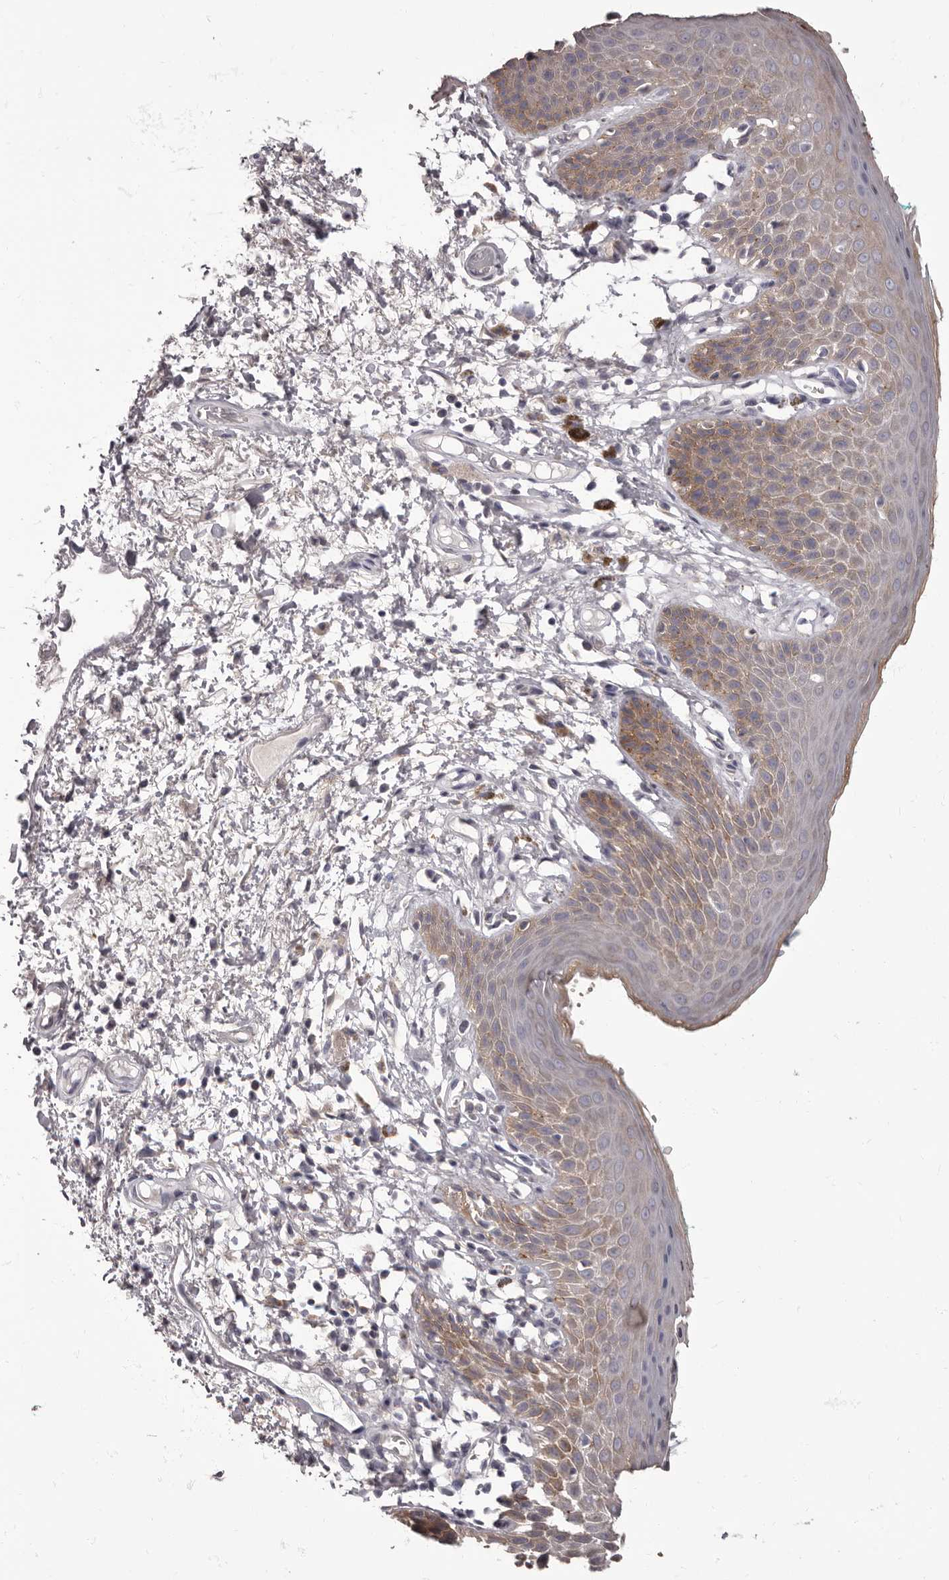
{"staining": {"intensity": "moderate", "quantity": "25%-75%", "location": "cytoplasmic/membranous"}, "tissue": "skin", "cell_type": "Epidermal cells", "image_type": "normal", "snomed": [{"axis": "morphology", "description": "Normal tissue, NOS"}, {"axis": "topography", "description": "Anal"}], "caption": "A histopathology image of skin stained for a protein shows moderate cytoplasmic/membranous brown staining in epidermal cells.", "gene": "APEH", "patient": {"sex": "male", "age": 74}}